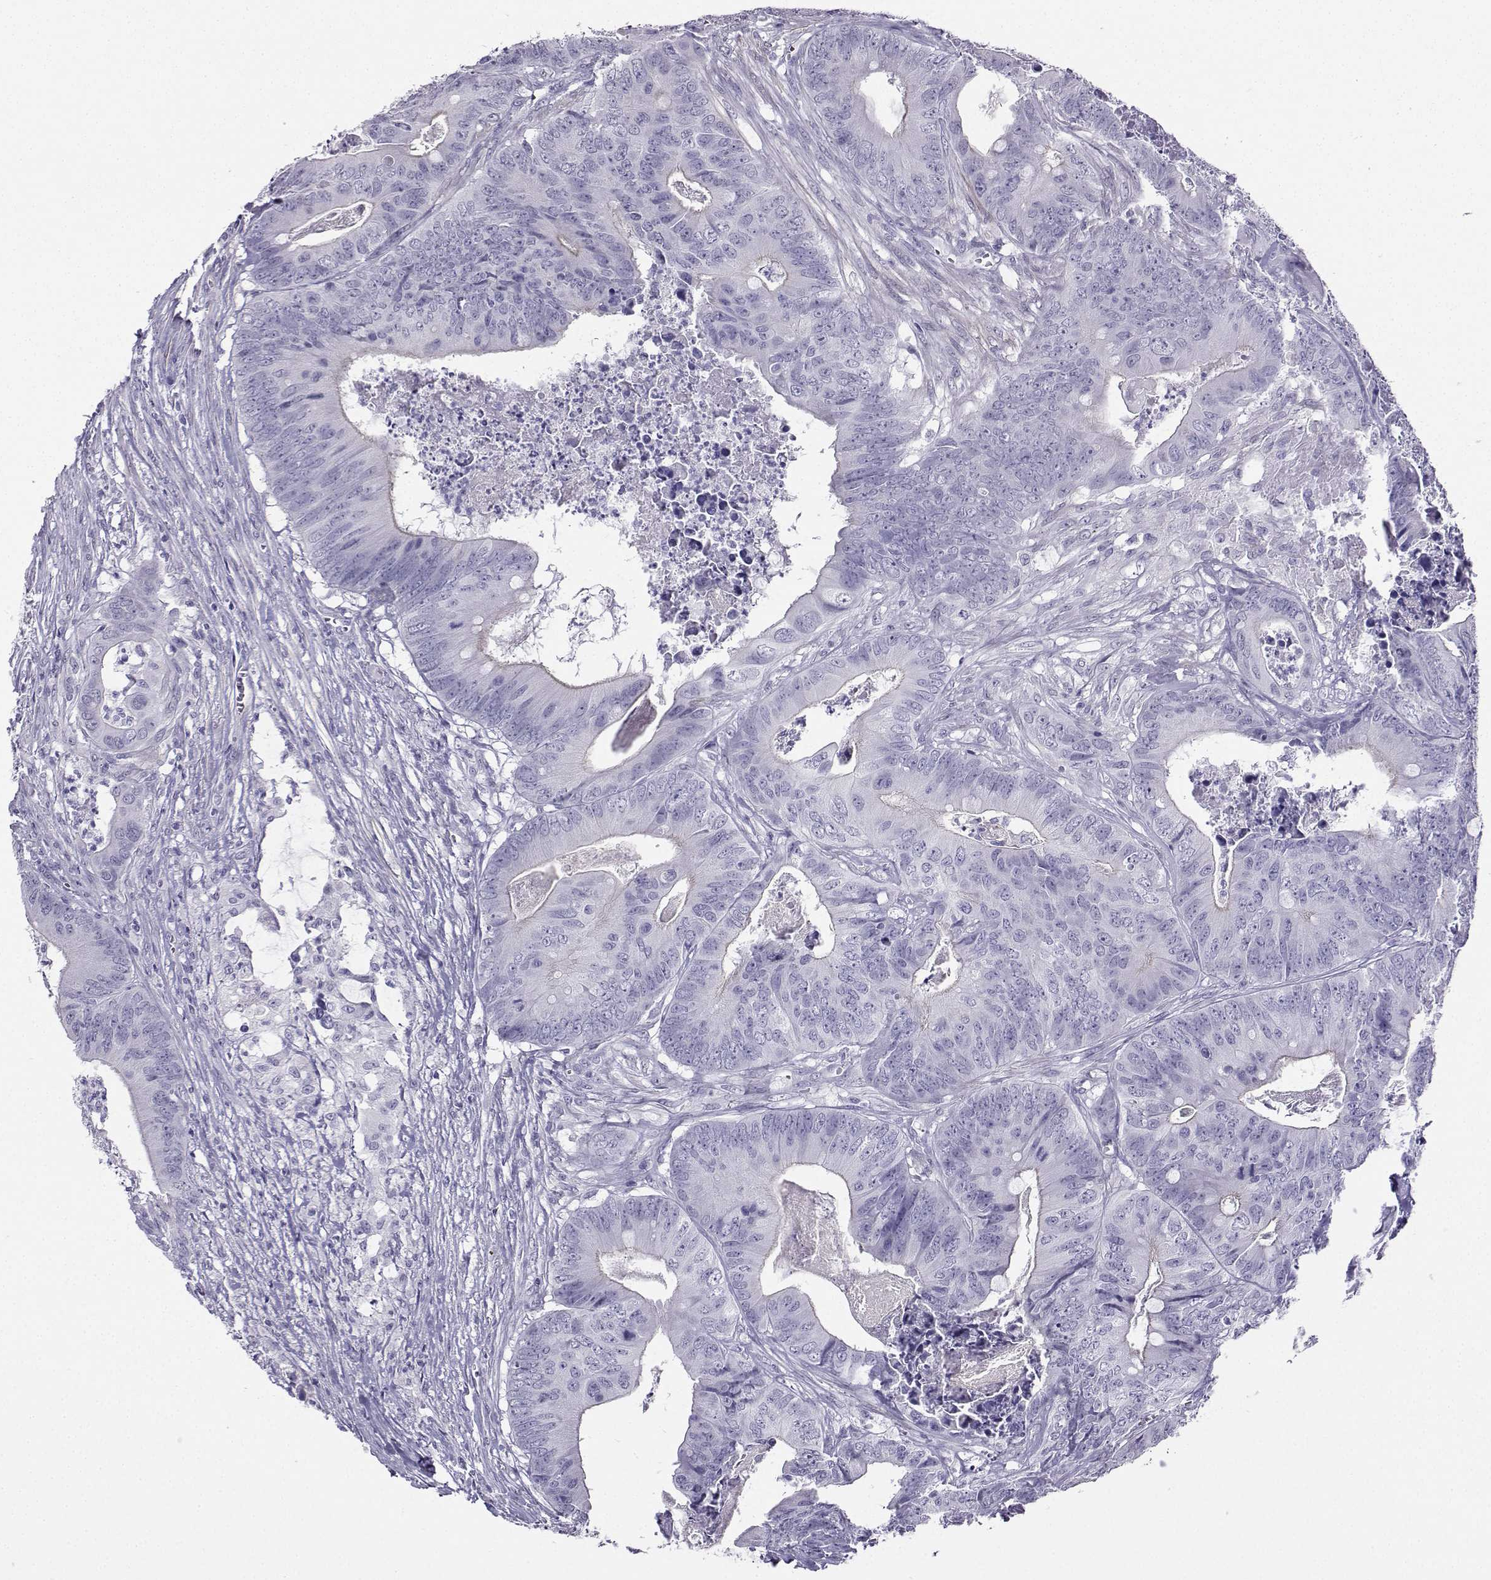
{"staining": {"intensity": "negative", "quantity": "none", "location": "none"}, "tissue": "colorectal cancer", "cell_type": "Tumor cells", "image_type": "cancer", "snomed": [{"axis": "morphology", "description": "Adenocarcinoma, NOS"}, {"axis": "topography", "description": "Colon"}], "caption": "A high-resolution image shows immunohistochemistry (IHC) staining of adenocarcinoma (colorectal), which shows no significant expression in tumor cells. (DAB immunohistochemistry (IHC), high magnification).", "gene": "KIF17", "patient": {"sex": "male", "age": 84}}